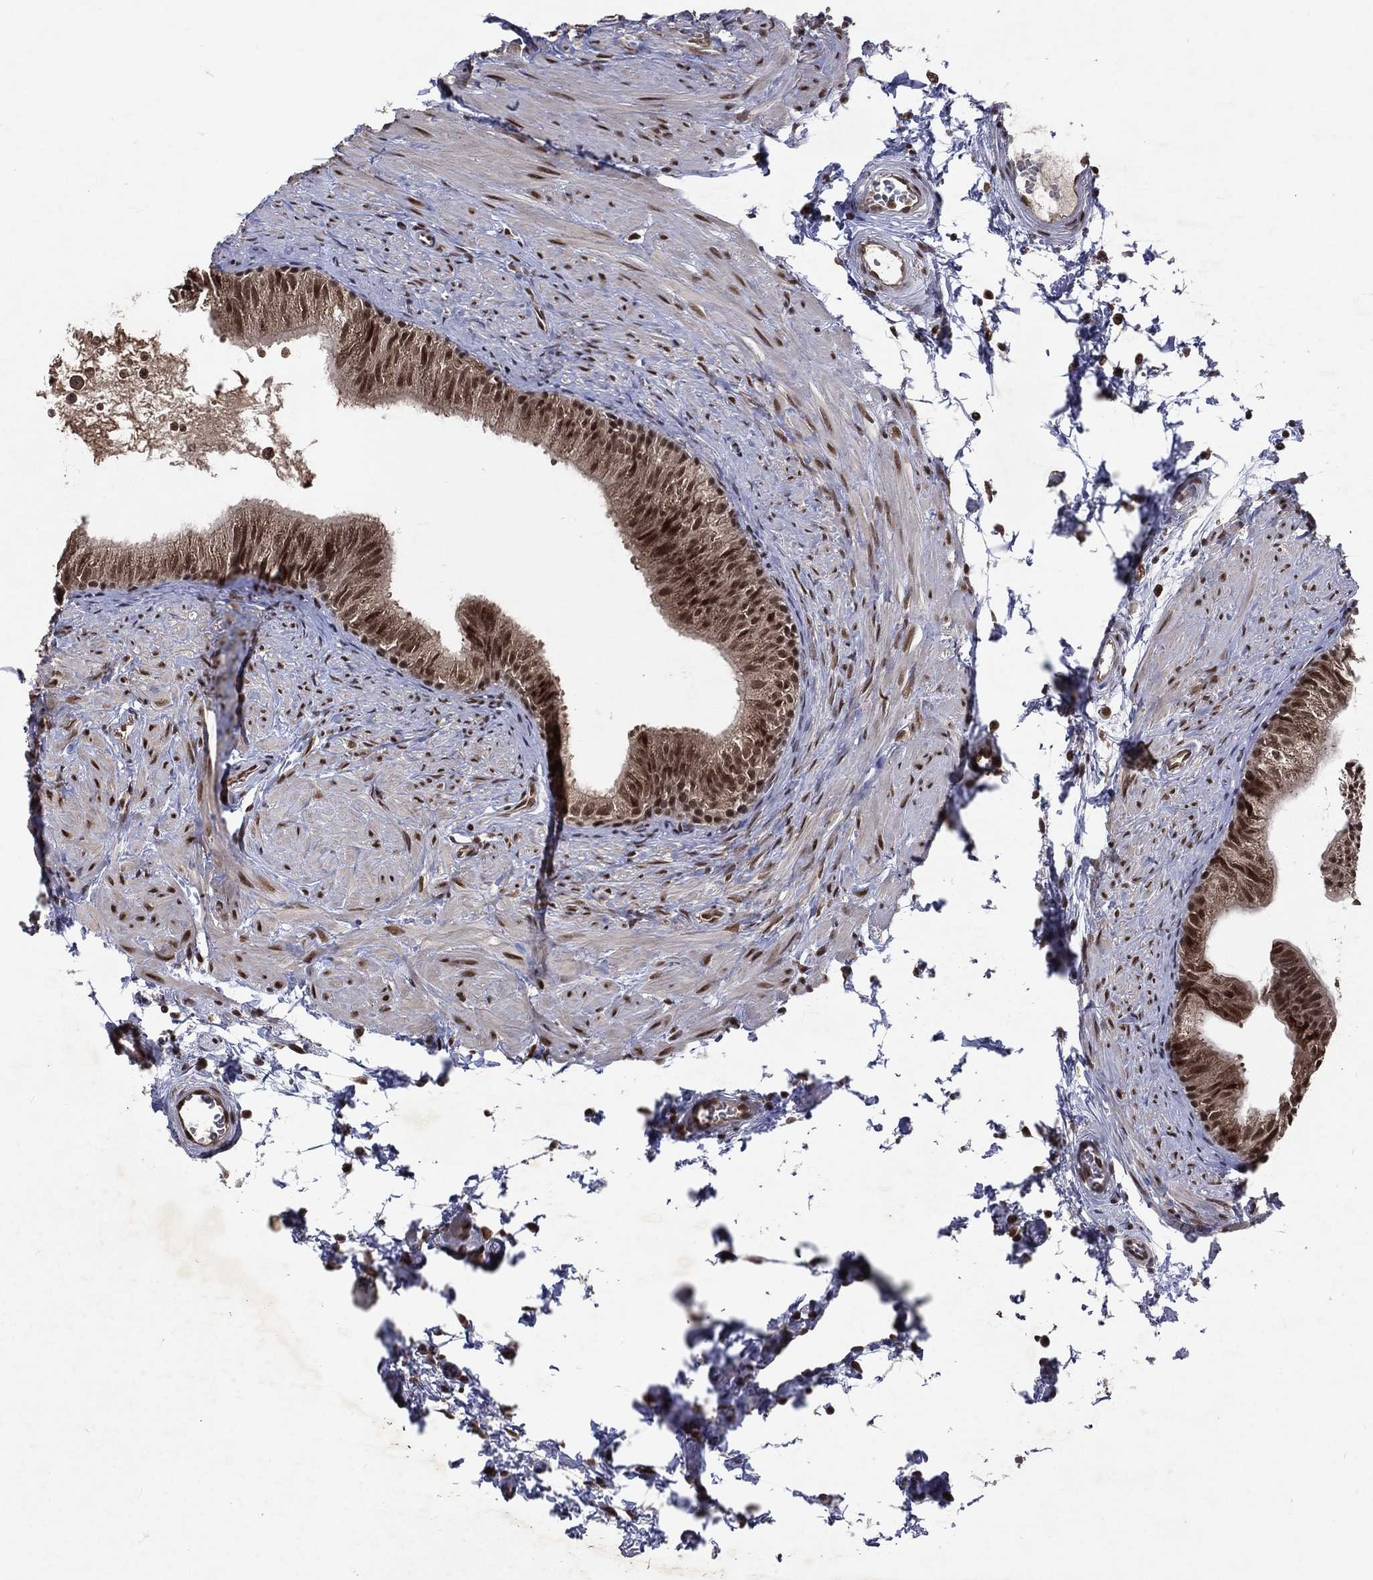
{"staining": {"intensity": "strong", "quantity": ">75%", "location": "cytoplasmic/membranous,nuclear"}, "tissue": "epididymis", "cell_type": "Glandular cells", "image_type": "normal", "snomed": [{"axis": "morphology", "description": "Normal tissue, NOS"}, {"axis": "topography", "description": "Epididymis"}], "caption": "Immunohistochemical staining of normal human epididymis demonstrates high levels of strong cytoplasmic/membranous,nuclear positivity in about >75% of glandular cells.", "gene": "DMAP1", "patient": {"sex": "male", "age": 22}}